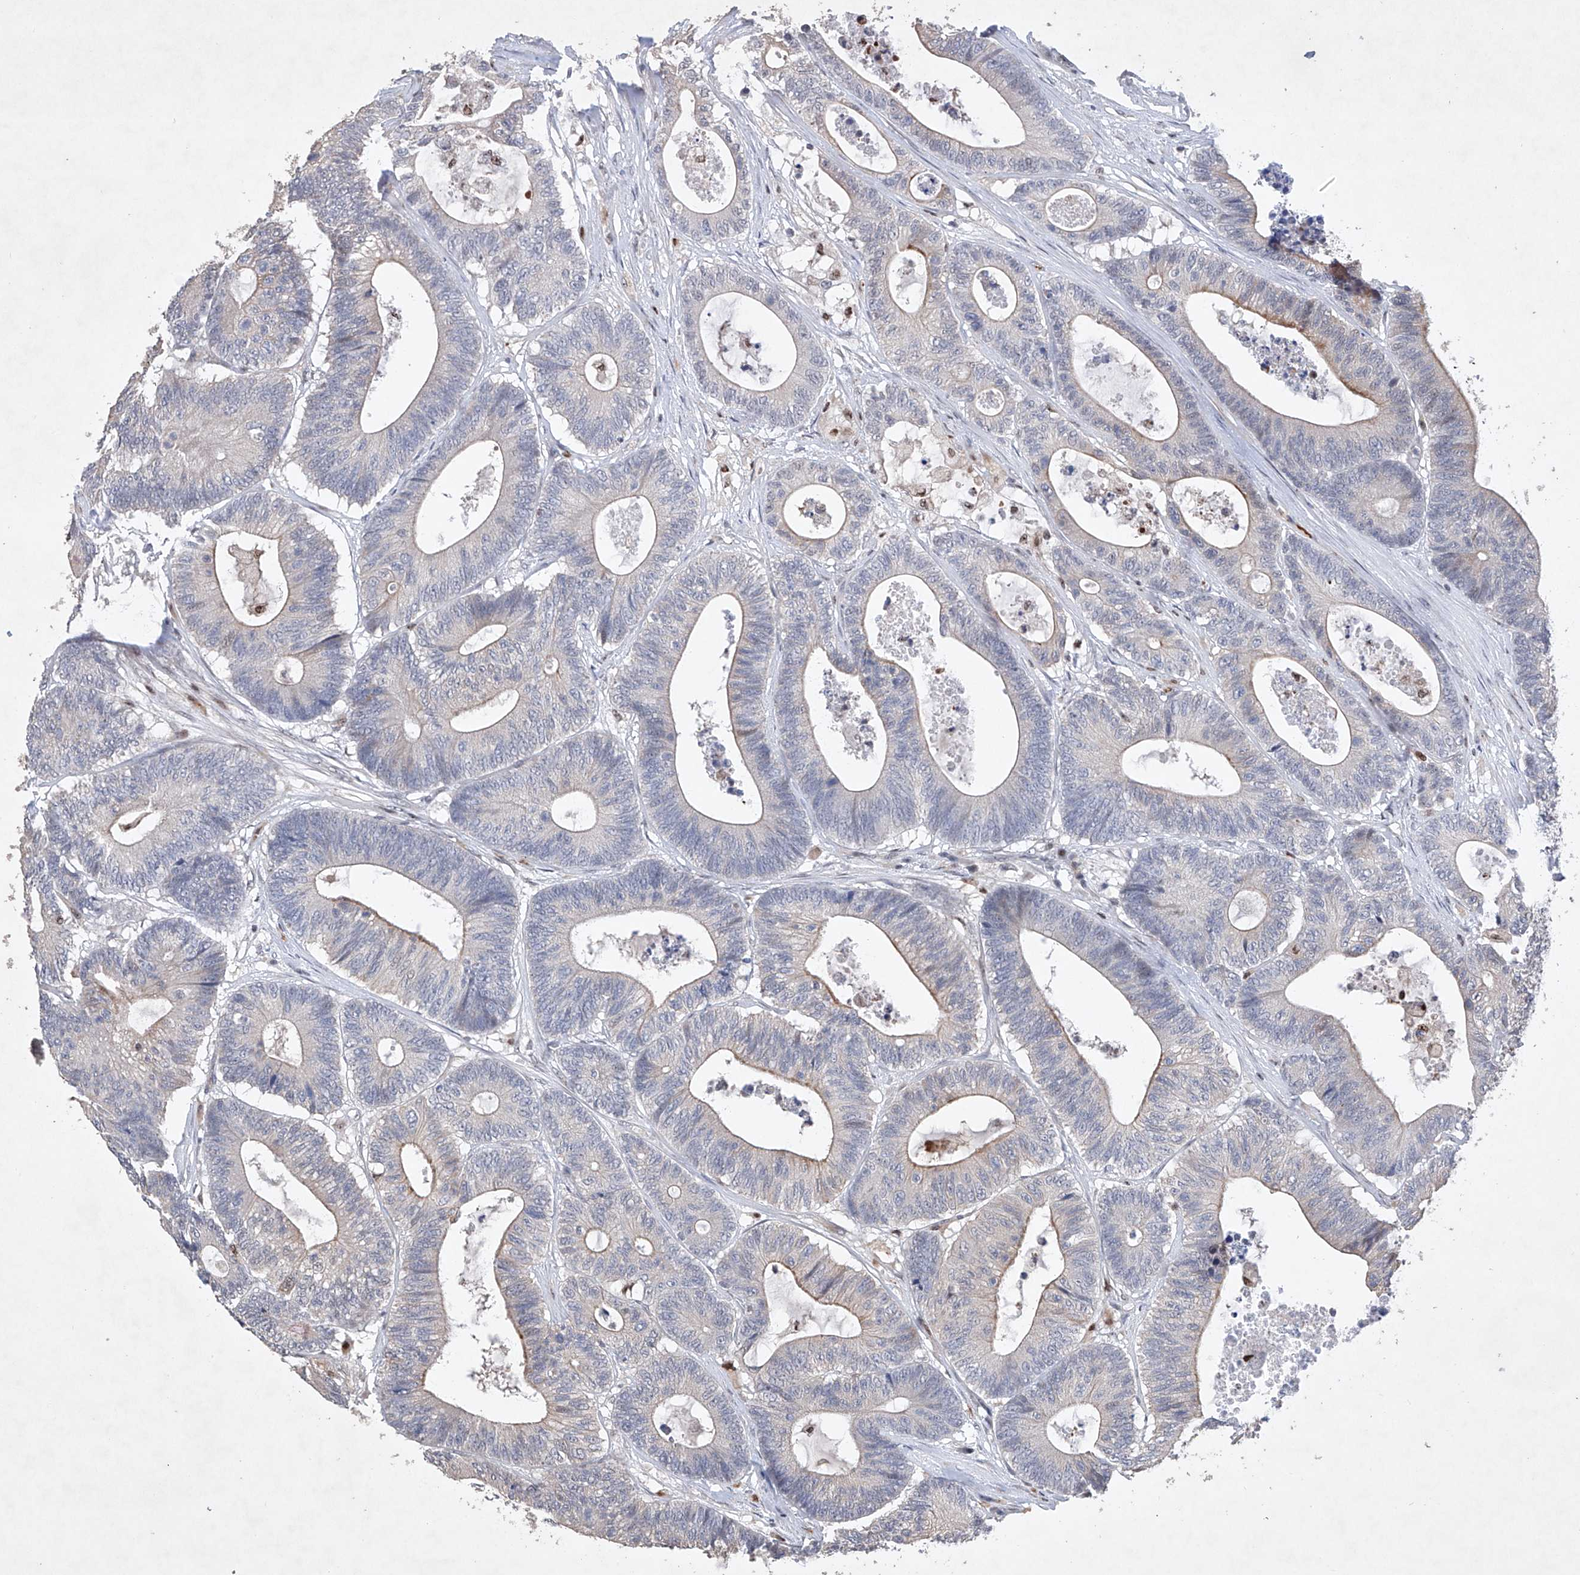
{"staining": {"intensity": "weak", "quantity": "<25%", "location": "cytoplasmic/membranous"}, "tissue": "colorectal cancer", "cell_type": "Tumor cells", "image_type": "cancer", "snomed": [{"axis": "morphology", "description": "Adenocarcinoma, NOS"}, {"axis": "topography", "description": "Colon"}], "caption": "Colorectal cancer (adenocarcinoma) was stained to show a protein in brown. There is no significant staining in tumor cells. (Immunohistochemistry (ihc), brightfield microscopy, high magnification).", "gene": "AFG1L", "patient": {"sex": "female", "age": 84}}